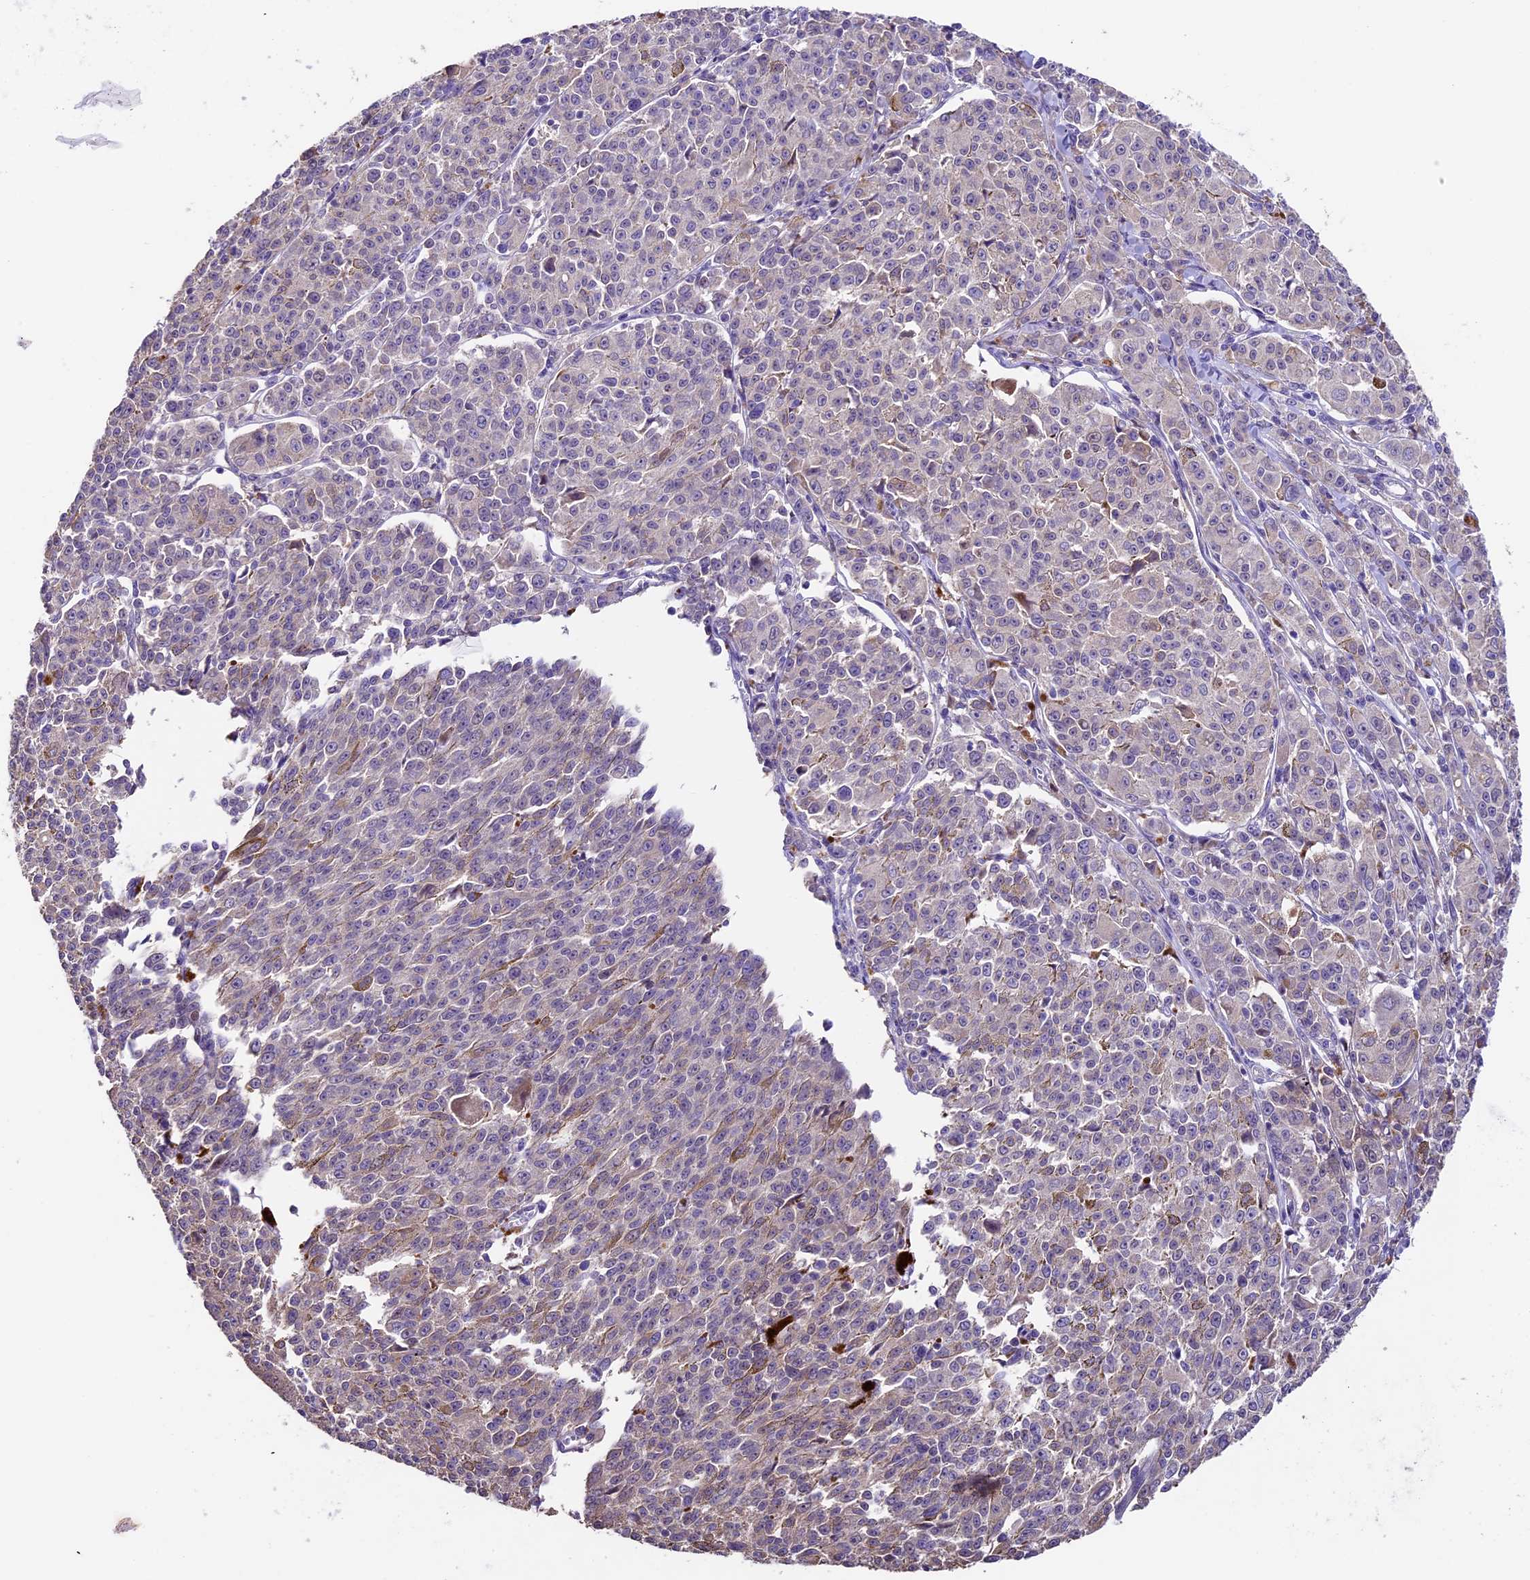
{"staining": {"intensity": "weak", "quantity": "<25%", "location": "cytoplasmic/membranous"}, "tissue": "melanoma", "cell_type": "Tumor cells", "image_type": "cancer", "snomed": [{"axis": "morphology", "description": "Malignant melanoma, NOS"}, {"axis": "topography", "description": "Skin"}], "caption": "Immunohistochemistry image of neoplastic tissue: human melanoma stained with DAB displays no significant protein positivity in tumor cells.", "gene": "SBNO2", "patient": {"sex": "female", "age": 52}}